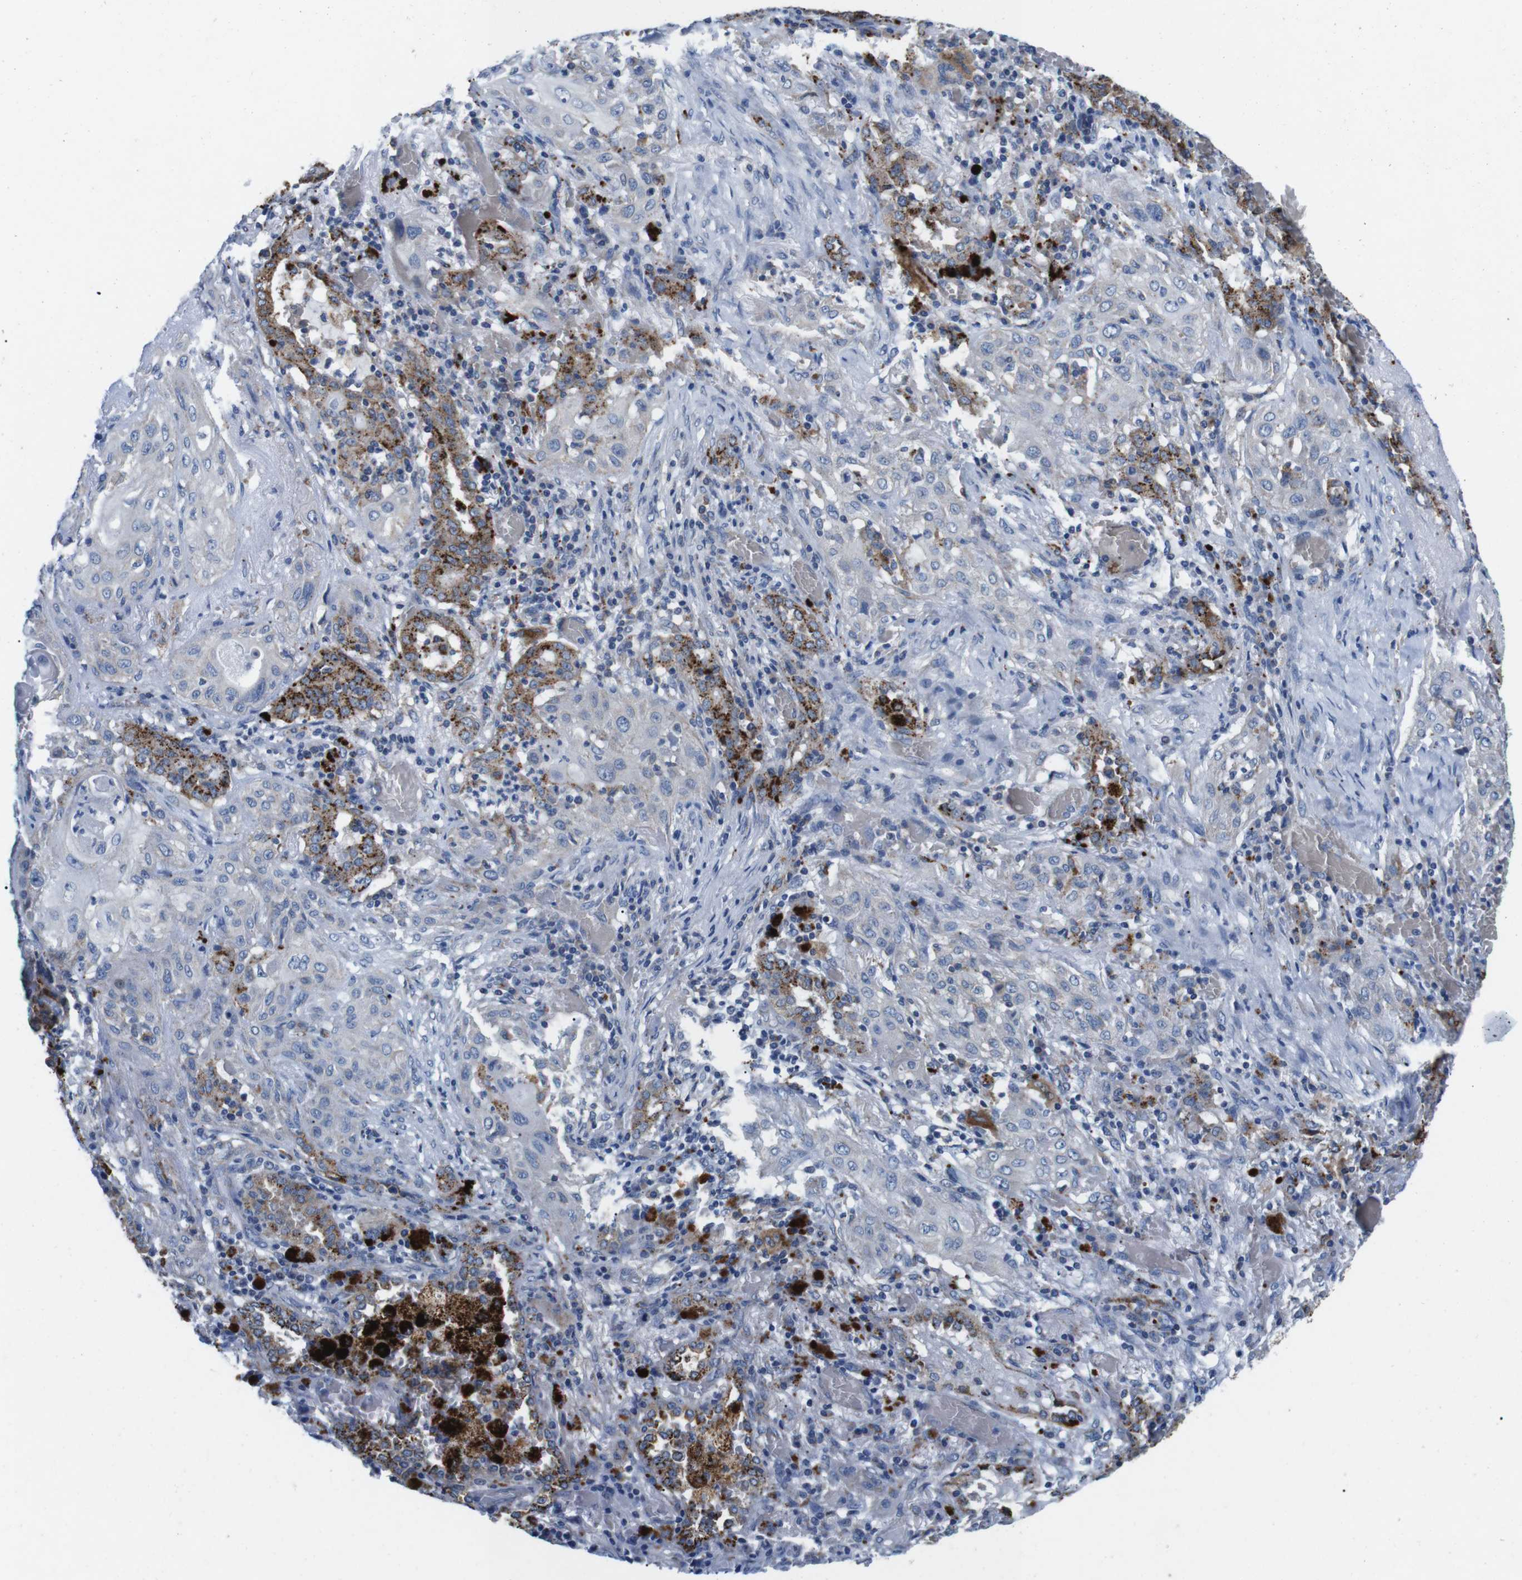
{"staining": {"intensity": "moderate", "quantity": "25%-75%", "location": "cytoplasmic/membranous"}, "tissue": "lung cancer", "cell_type": "Tumor cells", "image_type": "cancer", "snomed": [{"axis": "morphology", "description": "Squamous cell carcinoma, NOS"}, {"axis": "topography", "description": "Lung"}], "caption": "Human lung cancer stained with a protein marker displays moderate staining in tumor cells.", "gene": "F2RL1", "patient": {"sex": "female", "age": 47}}